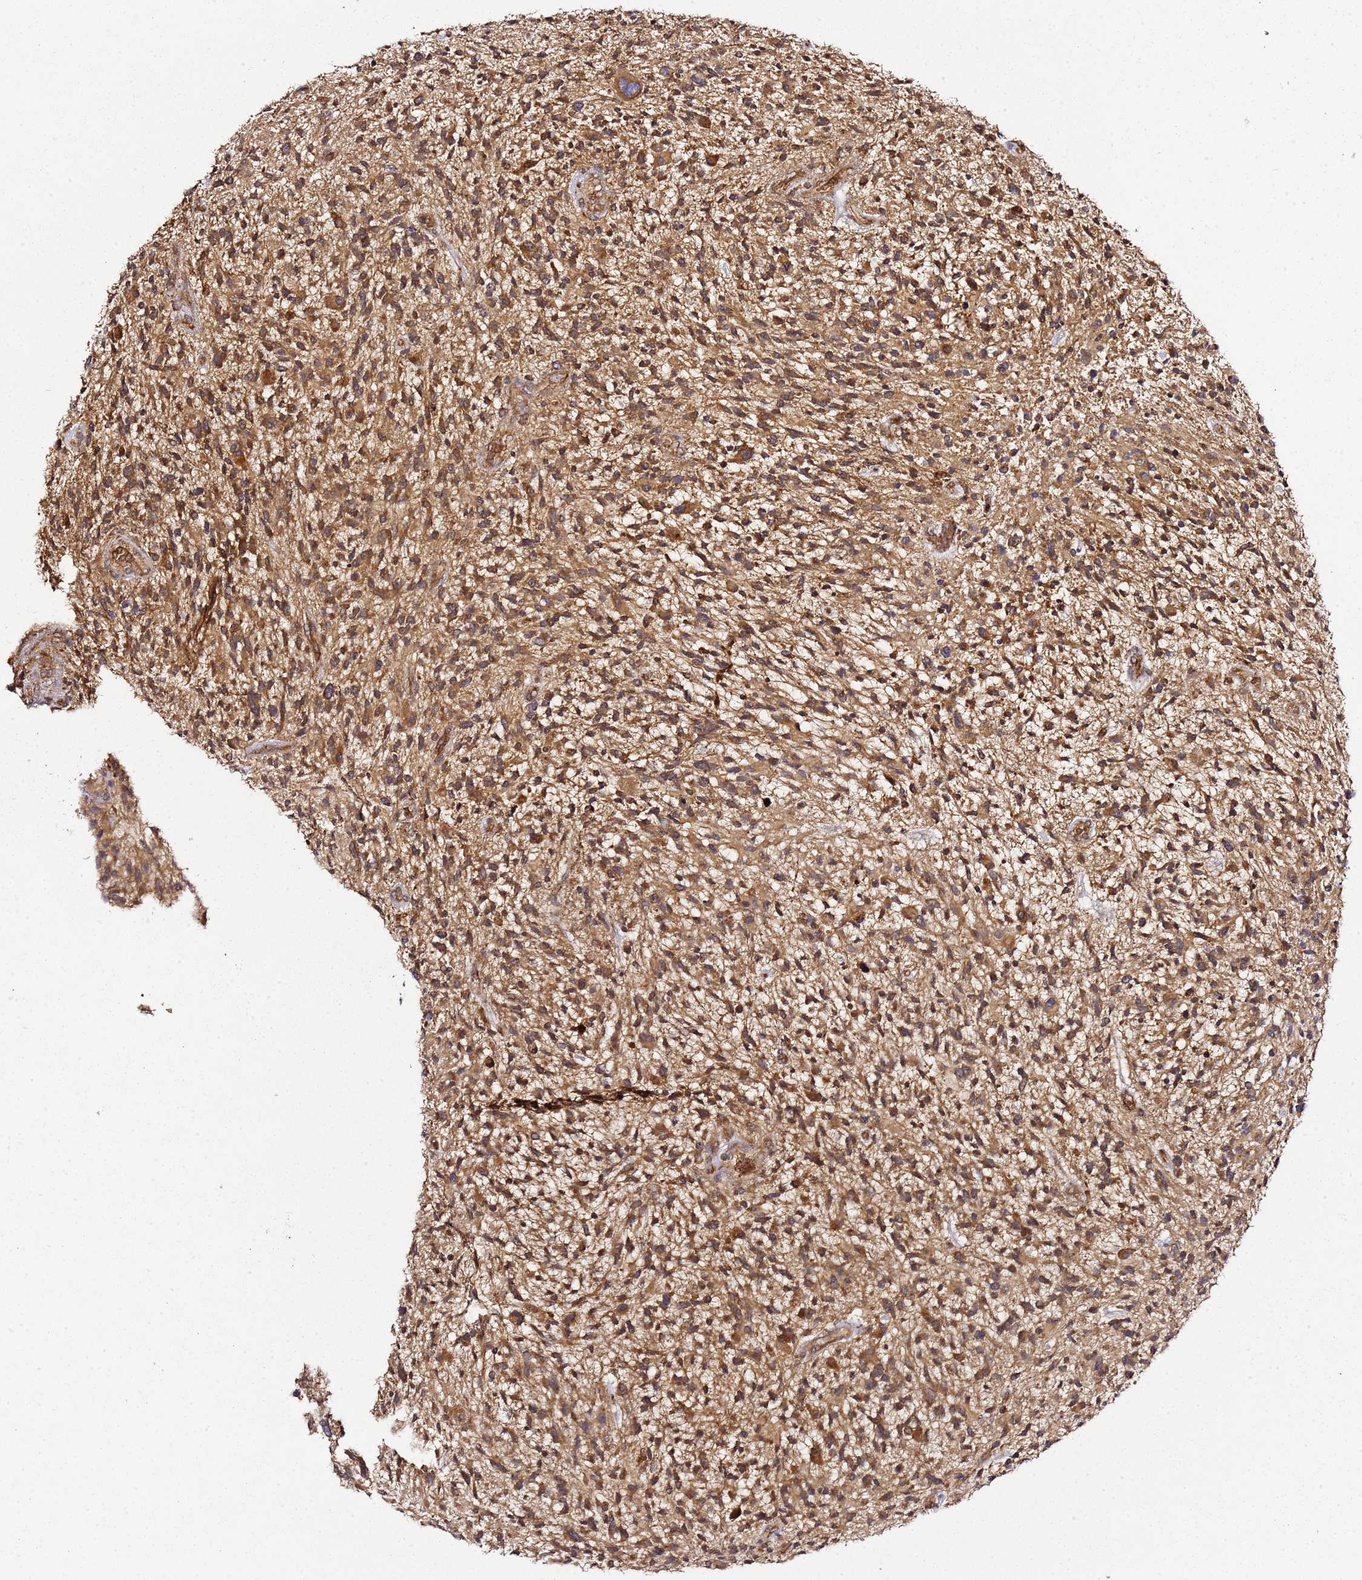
{"staining": {"intensity": "strong", "quantity": ">75%", "location": "cytoplasmic/membranous"}, "tissue": "glioma", "cell_type": "Tumor cells", "image_type": "cancer", "snomed": [{"axis": "morphology", "description": "Glioma, malignant, High grade"}, {"axis": "topography", "description": "Brain"}], "caption": "Immunohistochemistry (IHC) histopathology image of neoplastic tissue: human glioma stained using IHC reveals high levels of strong protein expression localized specifically in the cytoplasmic/membranous of tumor cells, appearing as a cytoplasmic/membranous brown color.", "gene": "TM2D2", "patient": {"sex": "male", "age": 47}}